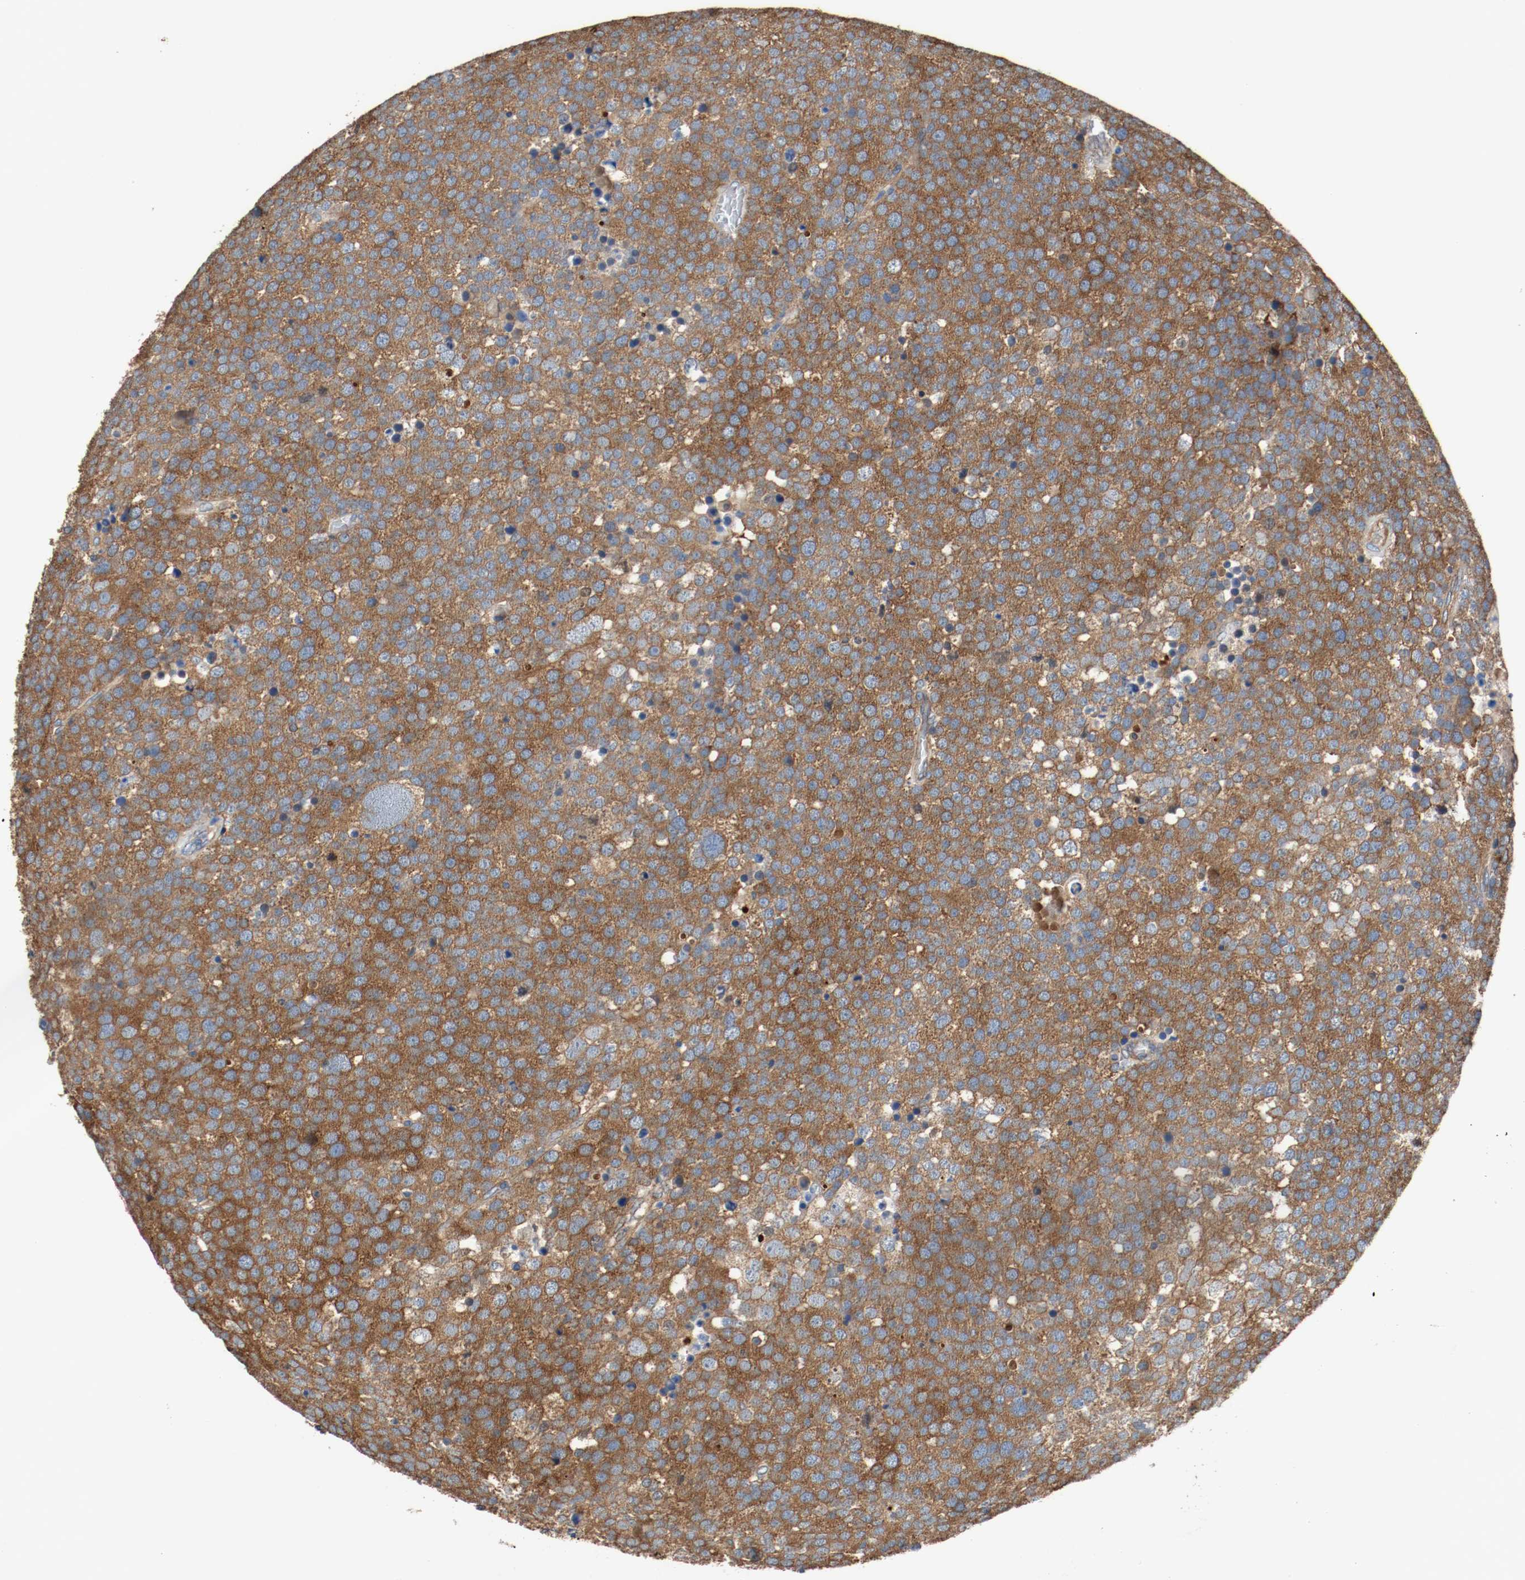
{"staining": {"intensity": "moderate", "quantity": ">75%", "location": "cytoplasmic/membranous"}, "tissue": "testis cancer", "cell_type": "Tumor cells", "image_type": "cancer", "snomed": [{"axis": "morphology", "description": "Seminoma, NOS"}, {"axis": "topography", "description": "Testis"}], "caption": "This is a histology image of immunohistochemistry (IHC) staining of testis cancer (seminoma), which shows moderate staining in the cytoplasmic/membranous of tumor cells.", "gene": "TUBA3D", "patient": {"sex": "male", "age": 71}}